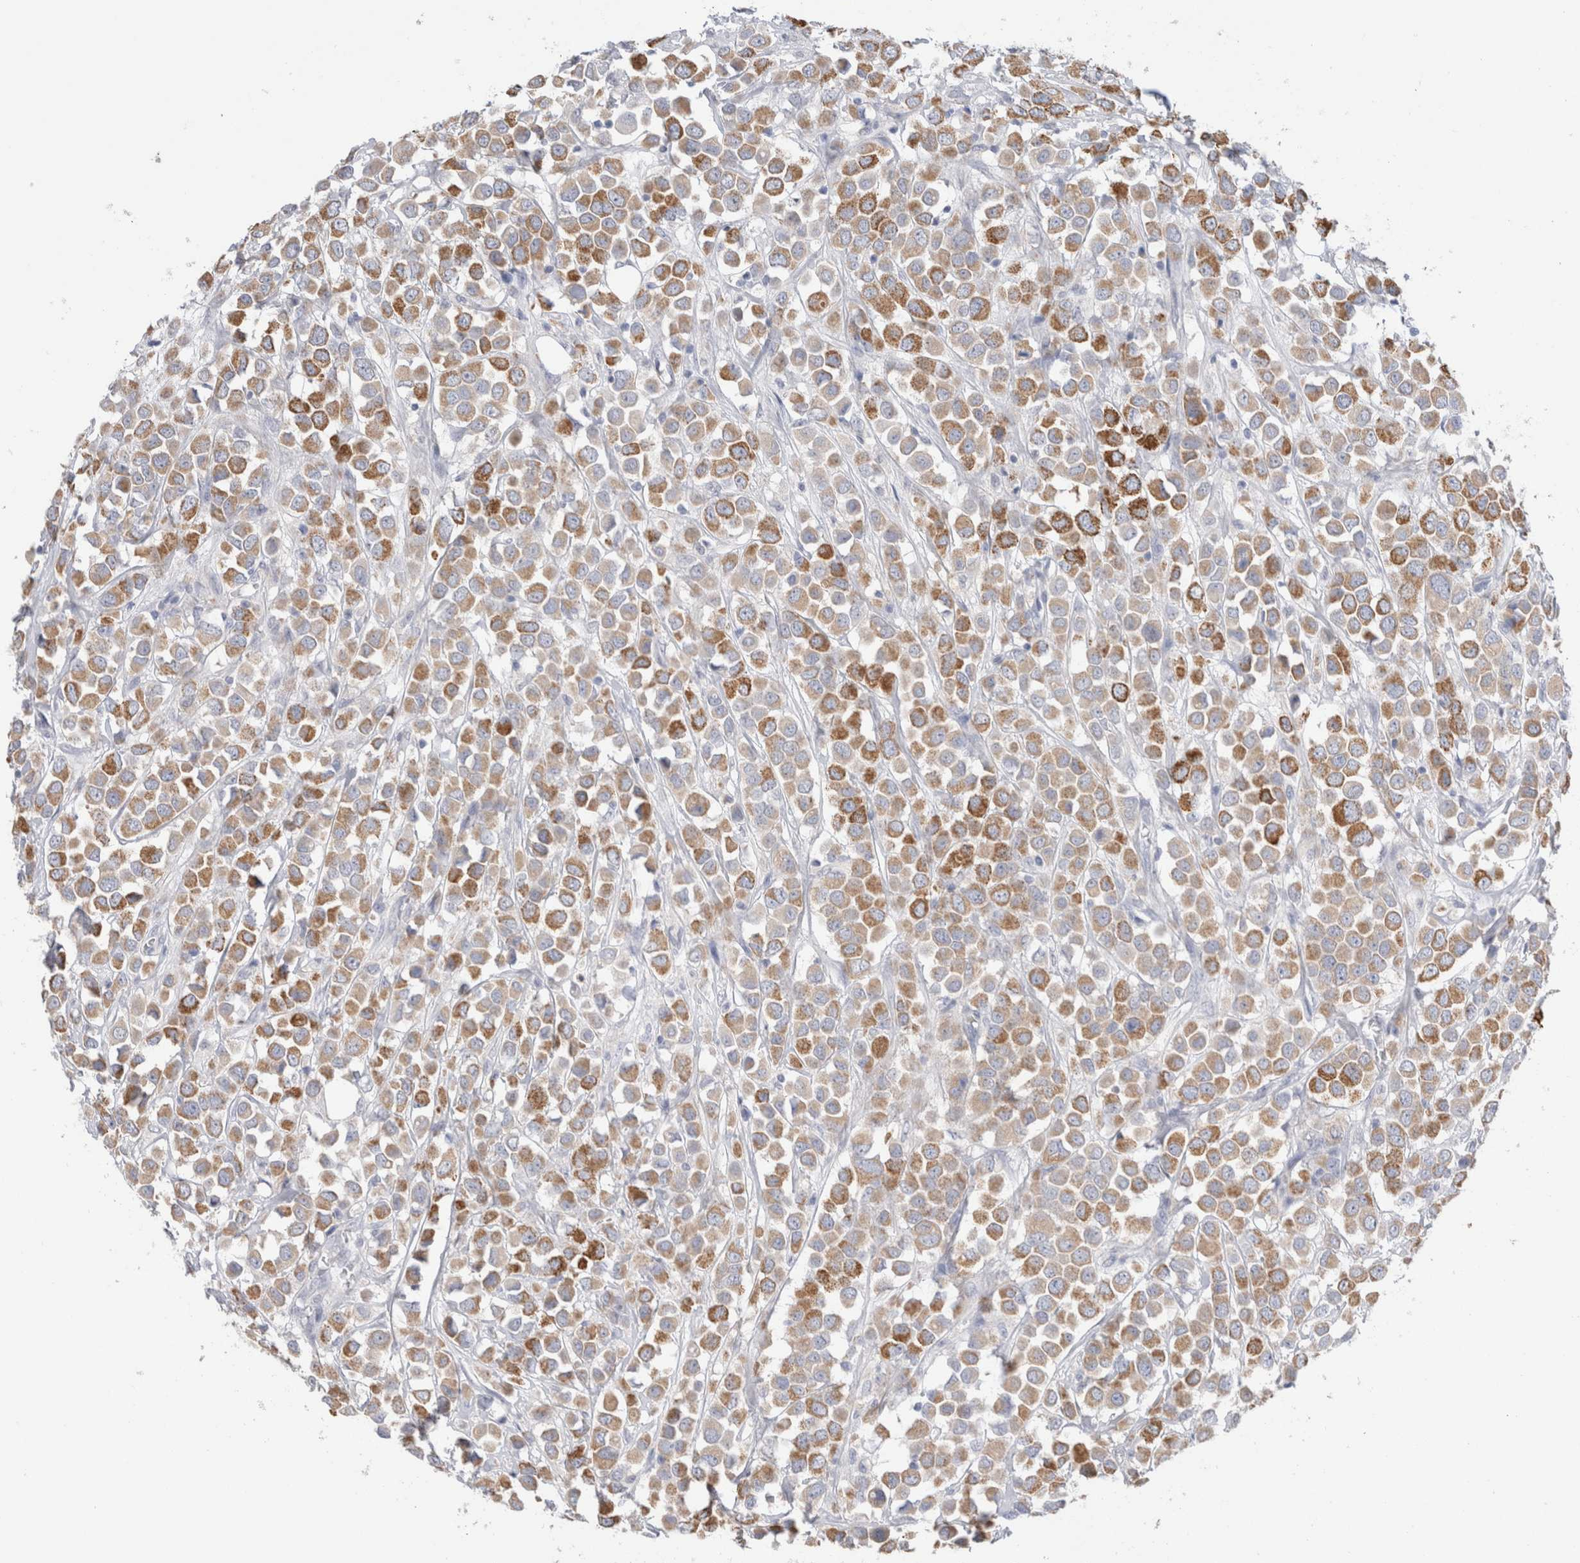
{"staining": {"intensity": "moderate", "quantity": ">75%", "location": "cytoplasmic/membranous"}, "tissue": "breast cancer", "cell_type": "Tumor cells", "image_type": "cancer", "snomed": [{"axis": "morphology", "description": "Duct carcinoma"}, {"axis": "topography", "description": "Breast"}], "caption": "Immunohistochemistry (IHC) (DAB (3,3'-diaminobenzidine)) staining of breast cancer (infiltrating ductal carcinoma) reveals moderate cytoplasmic/membranous protein positivity in about >75% of tumor cells. (brown staining indicates protein expression, while blue staining denotes nuclei).", "gene": "NDOR1", "patient": {"sex": "female", "age": 61}}